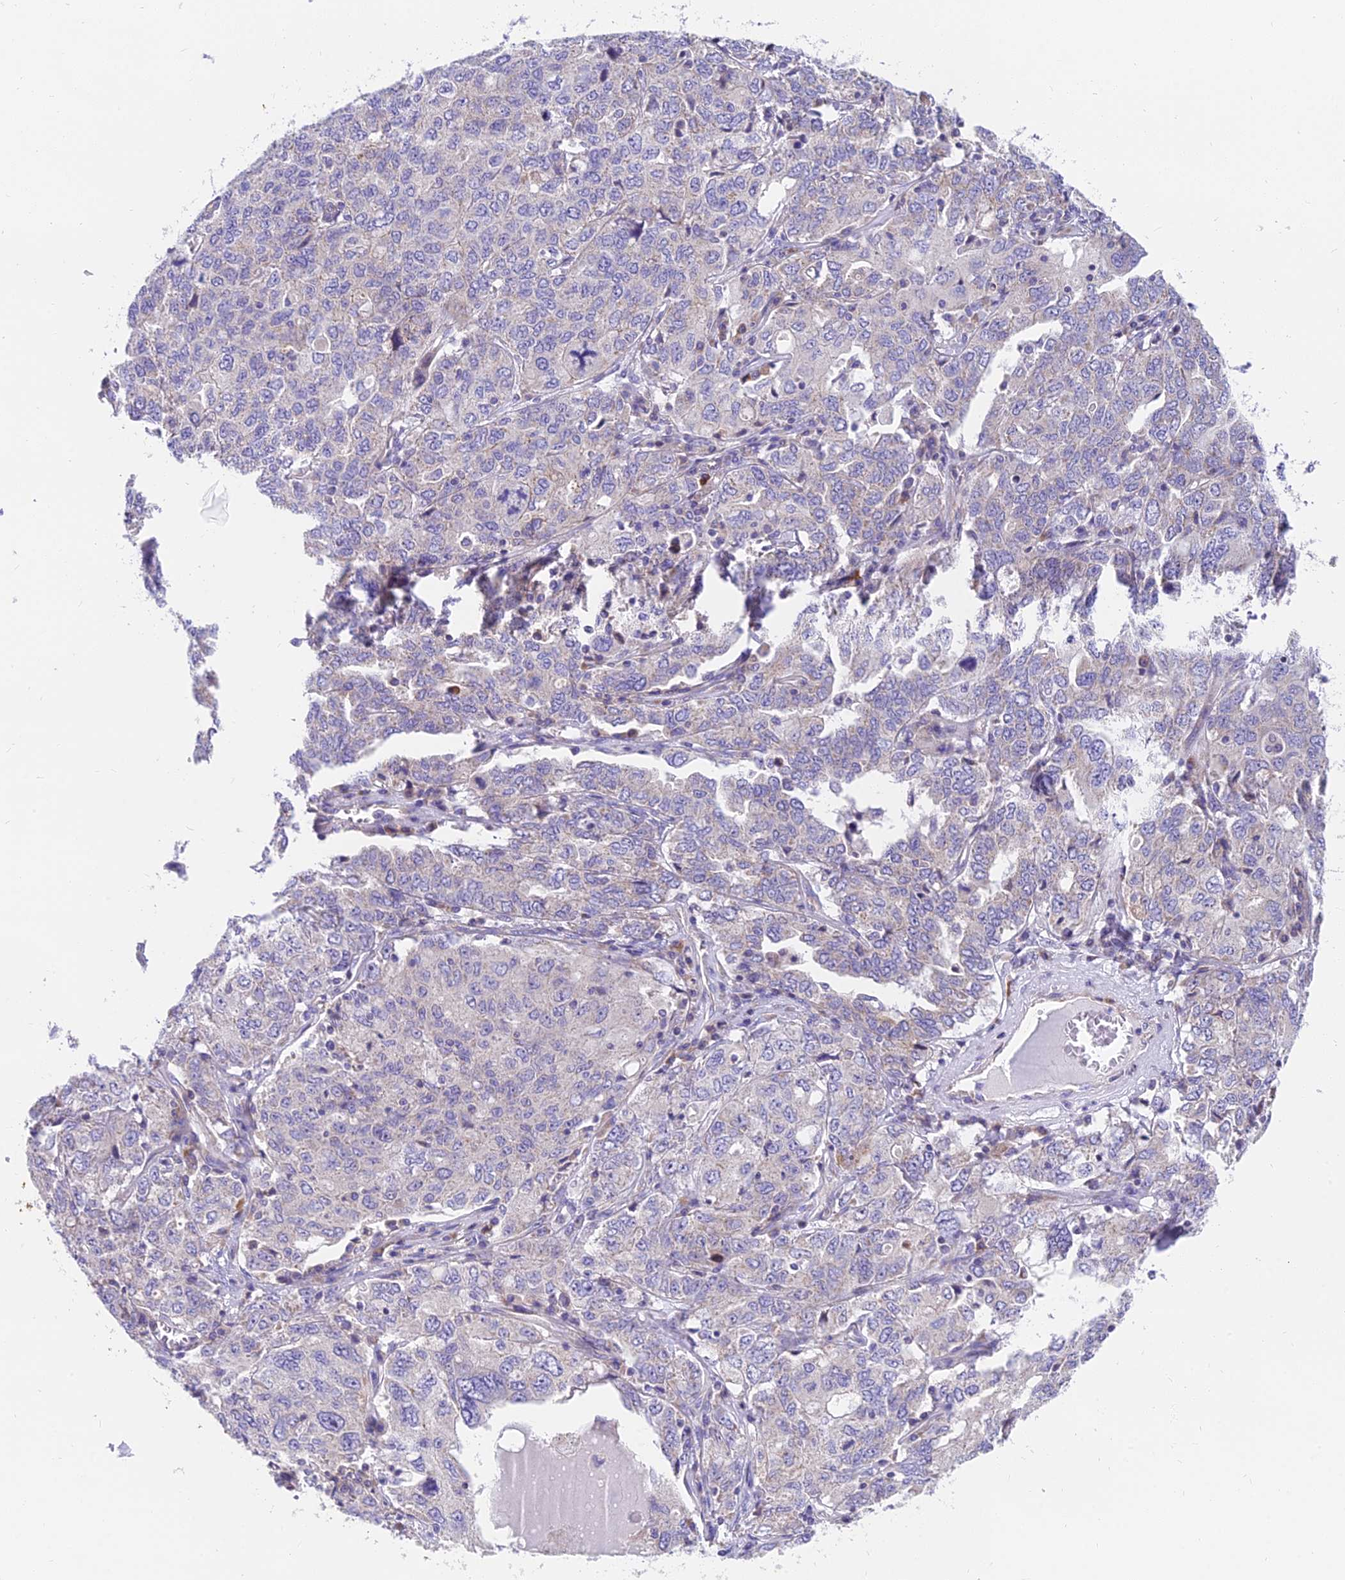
{"staining": {"intensity": "negative", "quantity": "none", "location": "none"}, "tissue": "ovarian cancer", "cell_type": "Tumor cells", "image_type": "cancer", "snomed": [{"axis": "morphology", "description": "Carcinoma, endometroid"}, {"axis": "topography", "description": "Ovary"}], "caption": "Protein analysis of ovarian cancer exhibits no significant staining in tumor cells.", "gene": "MVB12A", "patient": {"sex": "female", "age": 62}}